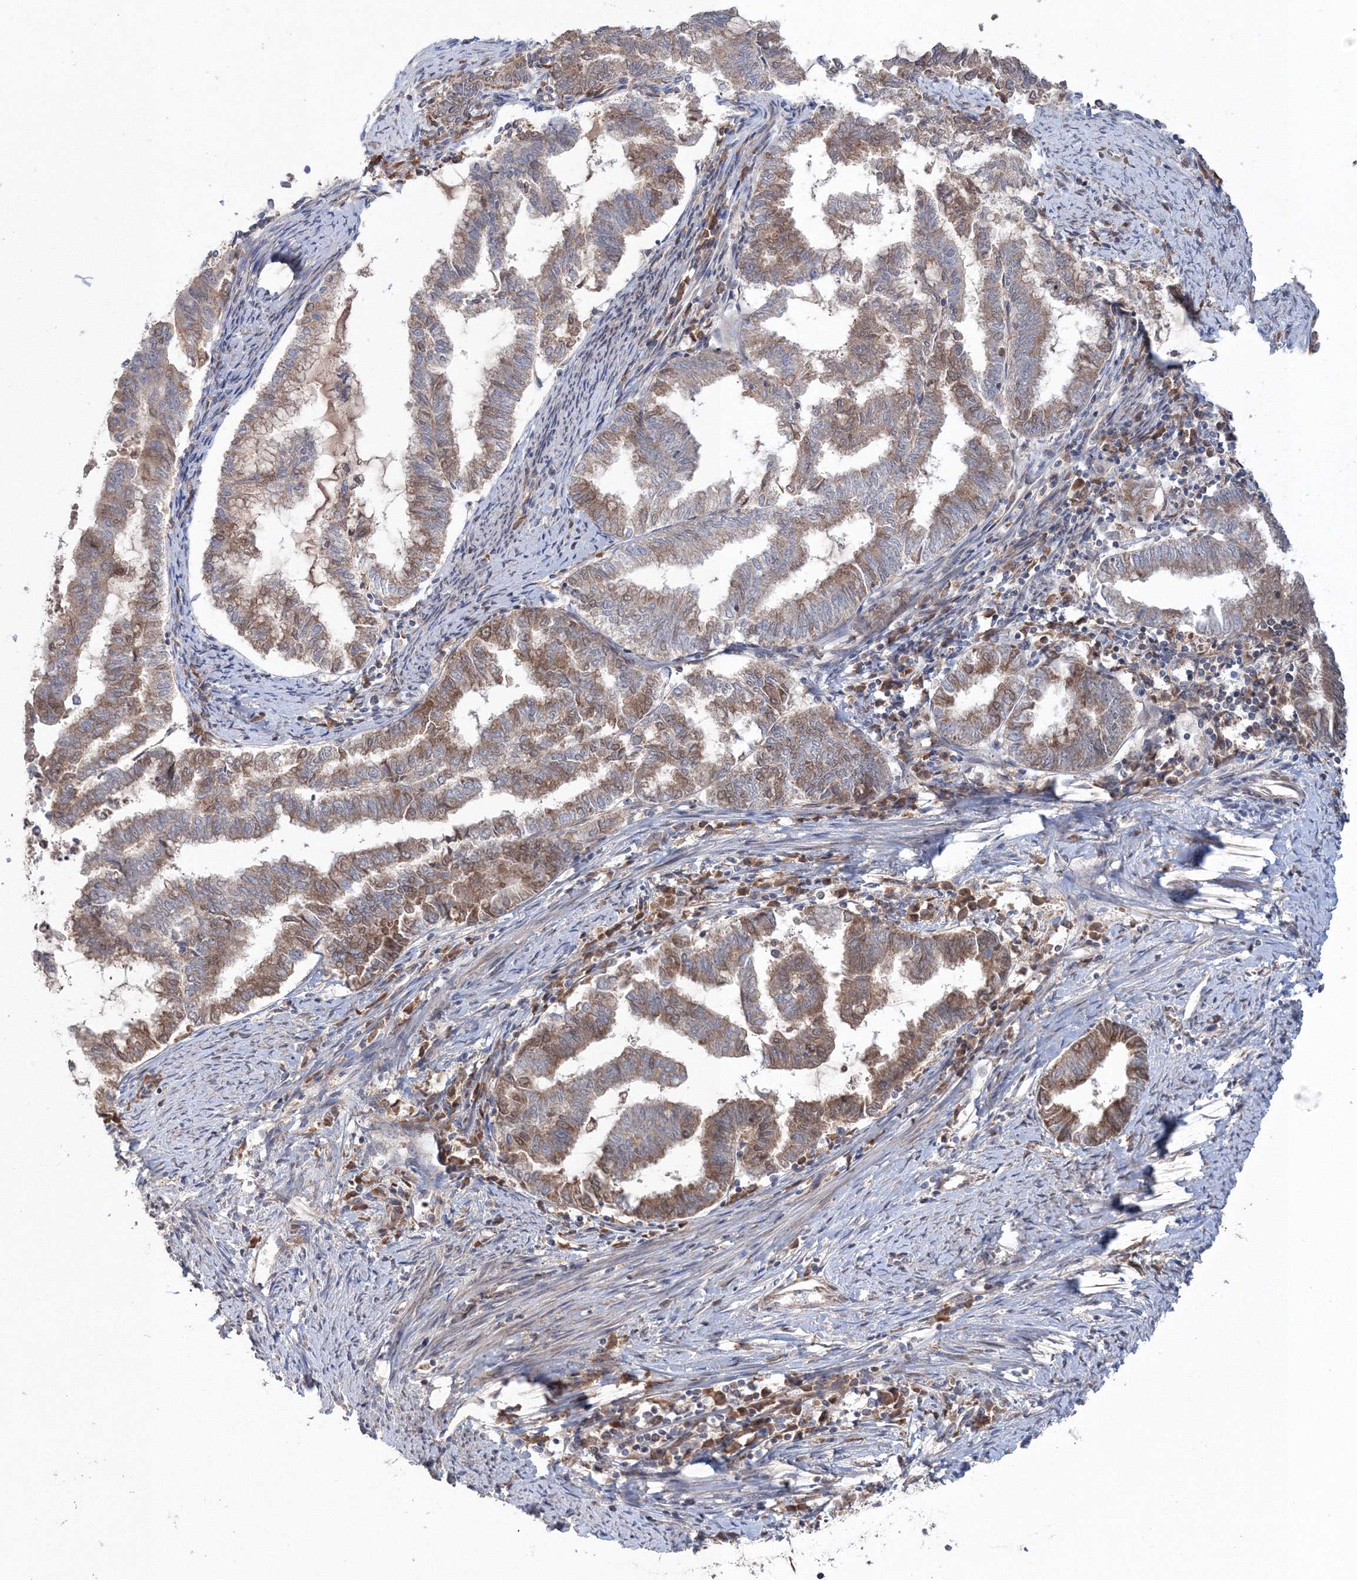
{"staining": {"intensity": "moderate", "quantity": ">75%", "location": "cytoplasmic/membranous"}, "tissue": "endometrial cancer", "cell_type": "Tumor cells", "image_type": "cancer", "snomed": [{"axis": "morphology", "description": "Adenocarcinoma, NOS"}, {"axis": "topography", "description": "Endometrium"}], "caption": "Endometrial cancer (adenocarcinoma) was stained to show a protein in brown. There is medium levels of moderate cytoplasmic/membranous positivity in about >75% of tumor cells.", "gene": "NOA1", "patient": {"sex": "female", "age": 79}}